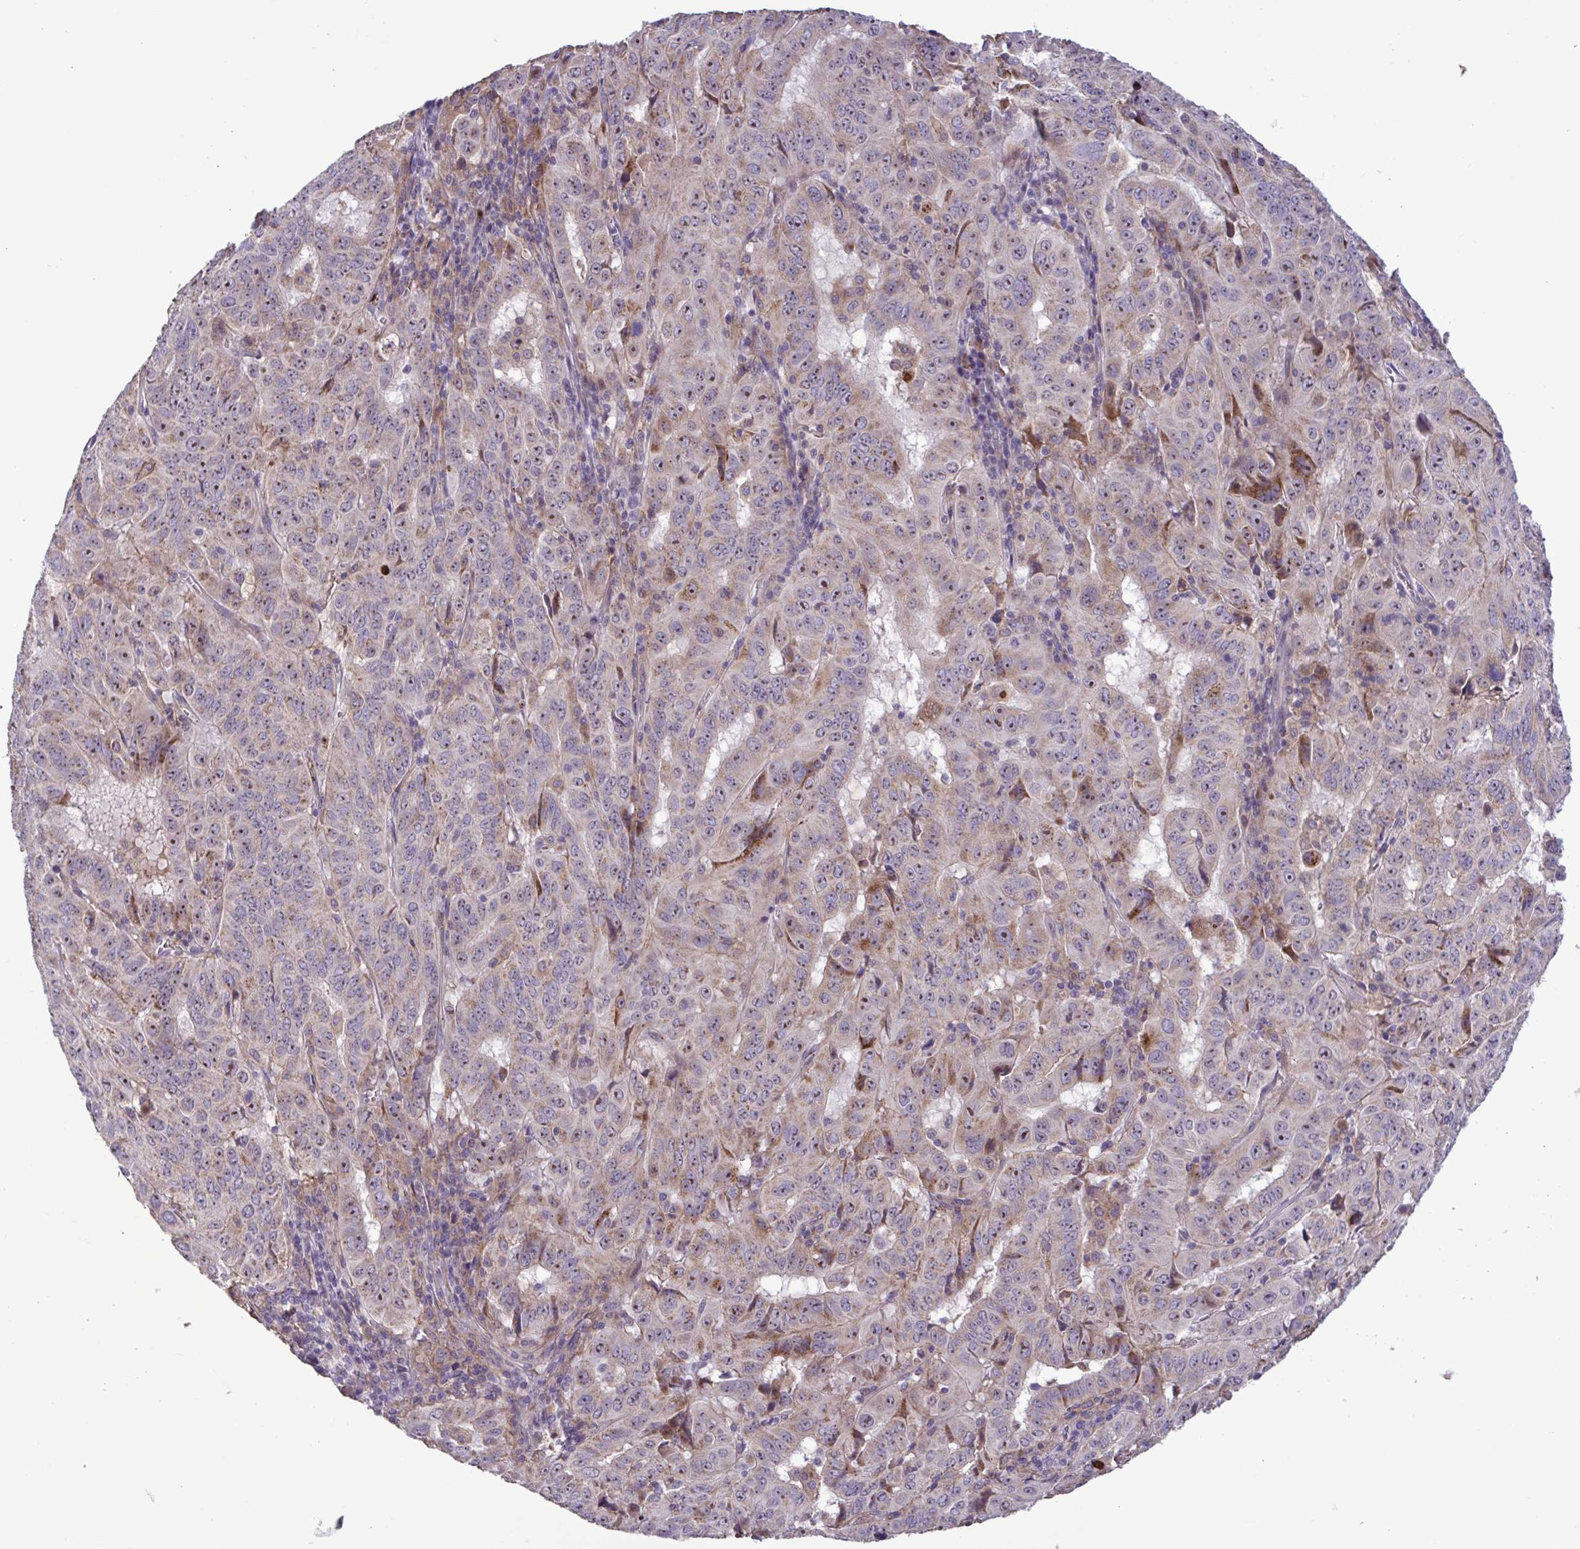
{"staining": {"intensity": "moderate", "quantity": ">75%", "location": "cytoplasmic/membranous,nuclear"}, "tissue": "pancreatic cancer", "cell_type": "Tumor cells", "image_type": "cancer", "snomed": [{"axis": "morphology", "description": "Adenocarcinoma, NOS"}, {"axis": "topography", "description": "Pancreas"}], "caption": "Immunohistochemistry (IHC) staining of pancreatic cancer, which reveals medium levels of moderate cytoplasmic/membranous and nuclear expression in approximately >75% of tumor cells indicating moderate cytoplasmic/membranous and nuclear protein expression. The staining was performed using DAB (brown) for protein detection and nuclei were counterstained in hematoxylin (blue).", "gene": "CD101", "patient": {"sex": "male", "age": 63}}